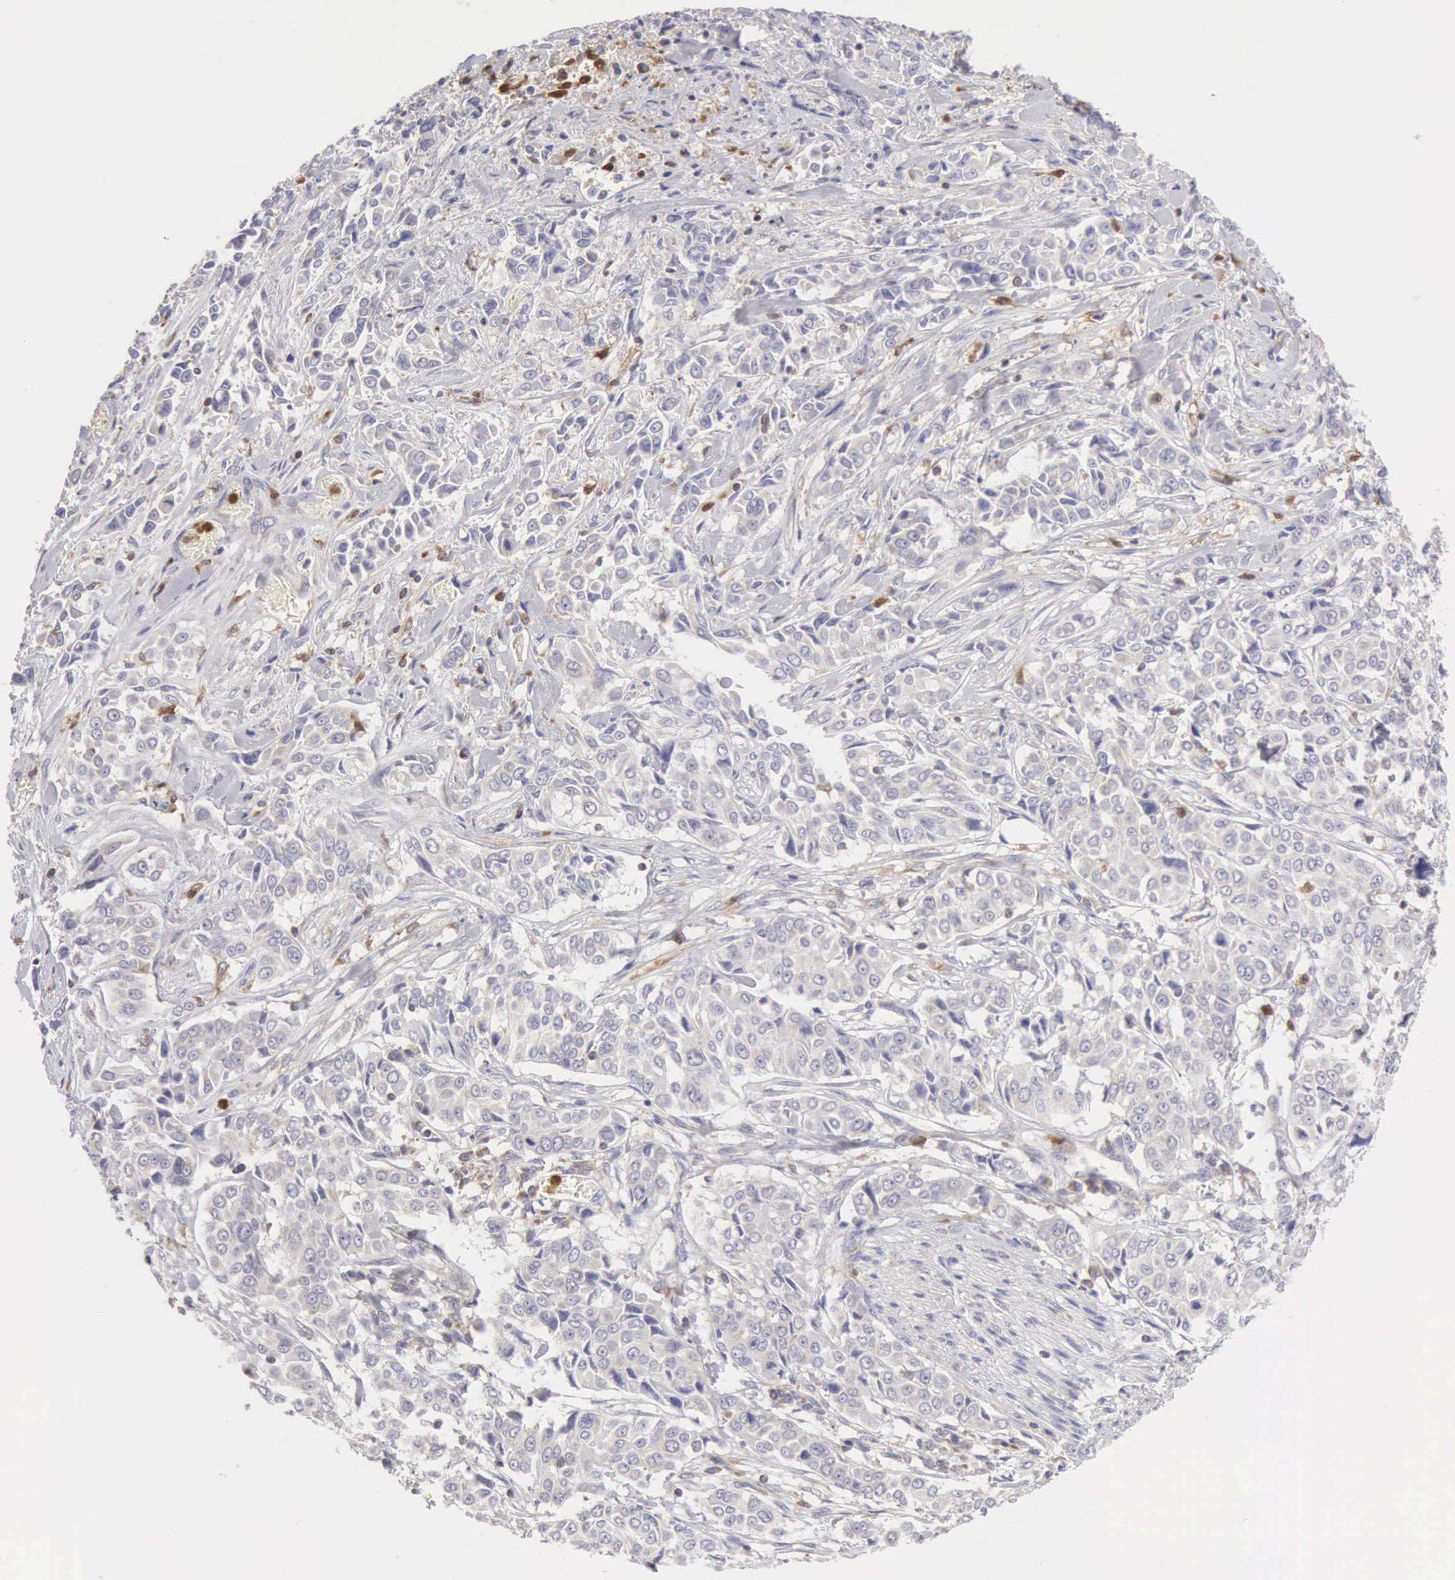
{"staining": {"intensity": "negative", "quantity": "none", "location": "none"}, "tissue": "pancreatic cancer", "cell_type": "Tumor cells", "image_type": "cancer", "snomed": [{"axis": "morphology", "description": "Adenocarcinoma, NOS"}, {"axis": "topography", "description": "Pancreas"}], "caption": "An image of human pancreatic adenocarcinoma is negative for staining in tumor cells. (Immunohistochemistry, brightfield microscopy, high magnification).", "gene": "ARHGAP4", "patient": {"sex": "female", "age": 52}}